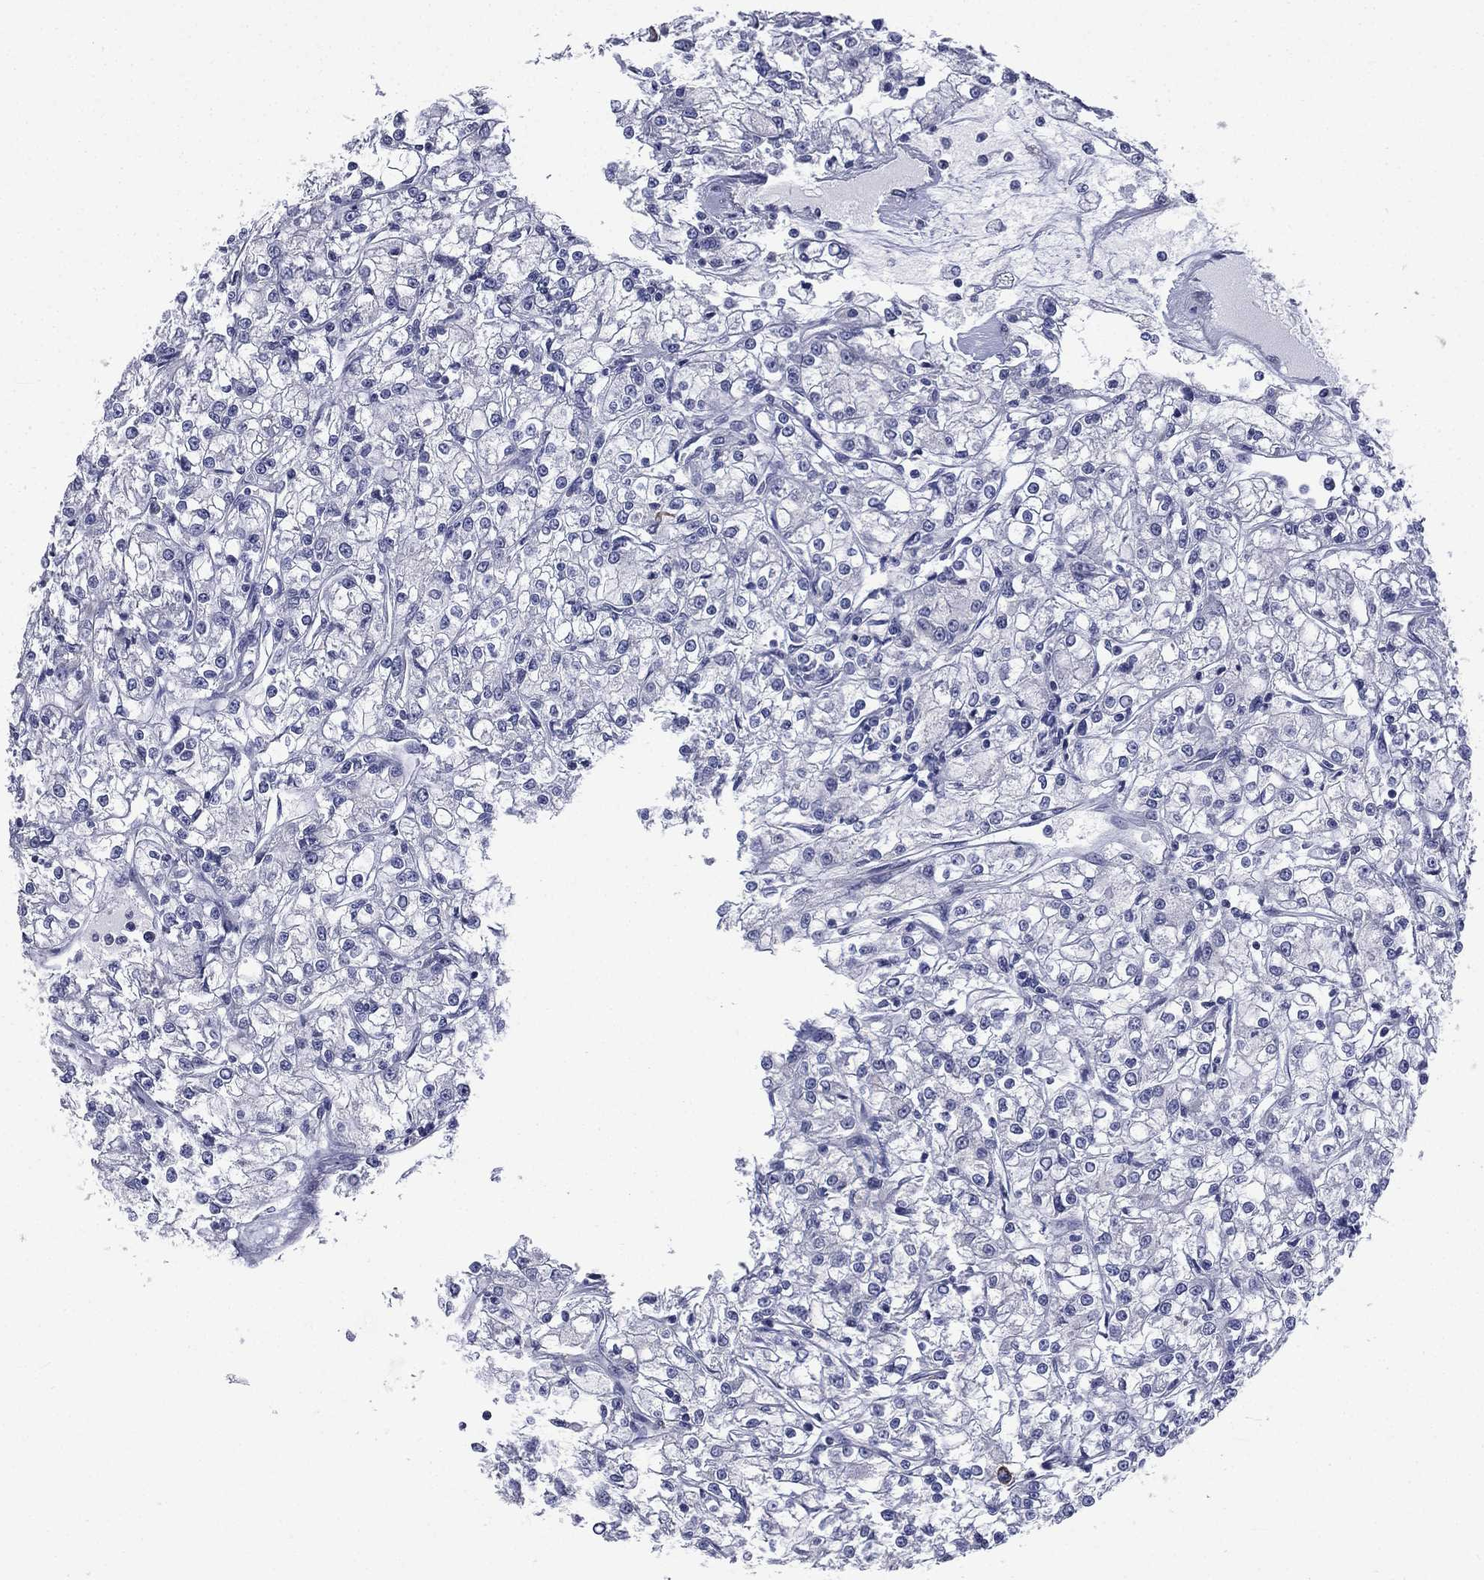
{"staining": {"intensity": "negative", "quantity": "none", "location": "none"}, "tissue": "renal cancer", "cell_type": "Tumor cells", "image_type": "cancer", "snomed": [{"axis": "morphology", "description": "Adenocarcinoma, NOS"}, {"axis": "topography", "description": "Kidney"}], "caption": "Renal cancer stained for a protein using IHC demonstrates no staining tumor cells.", "gene": "FARSA", "patient": {"sex": "female", "age": 59}}